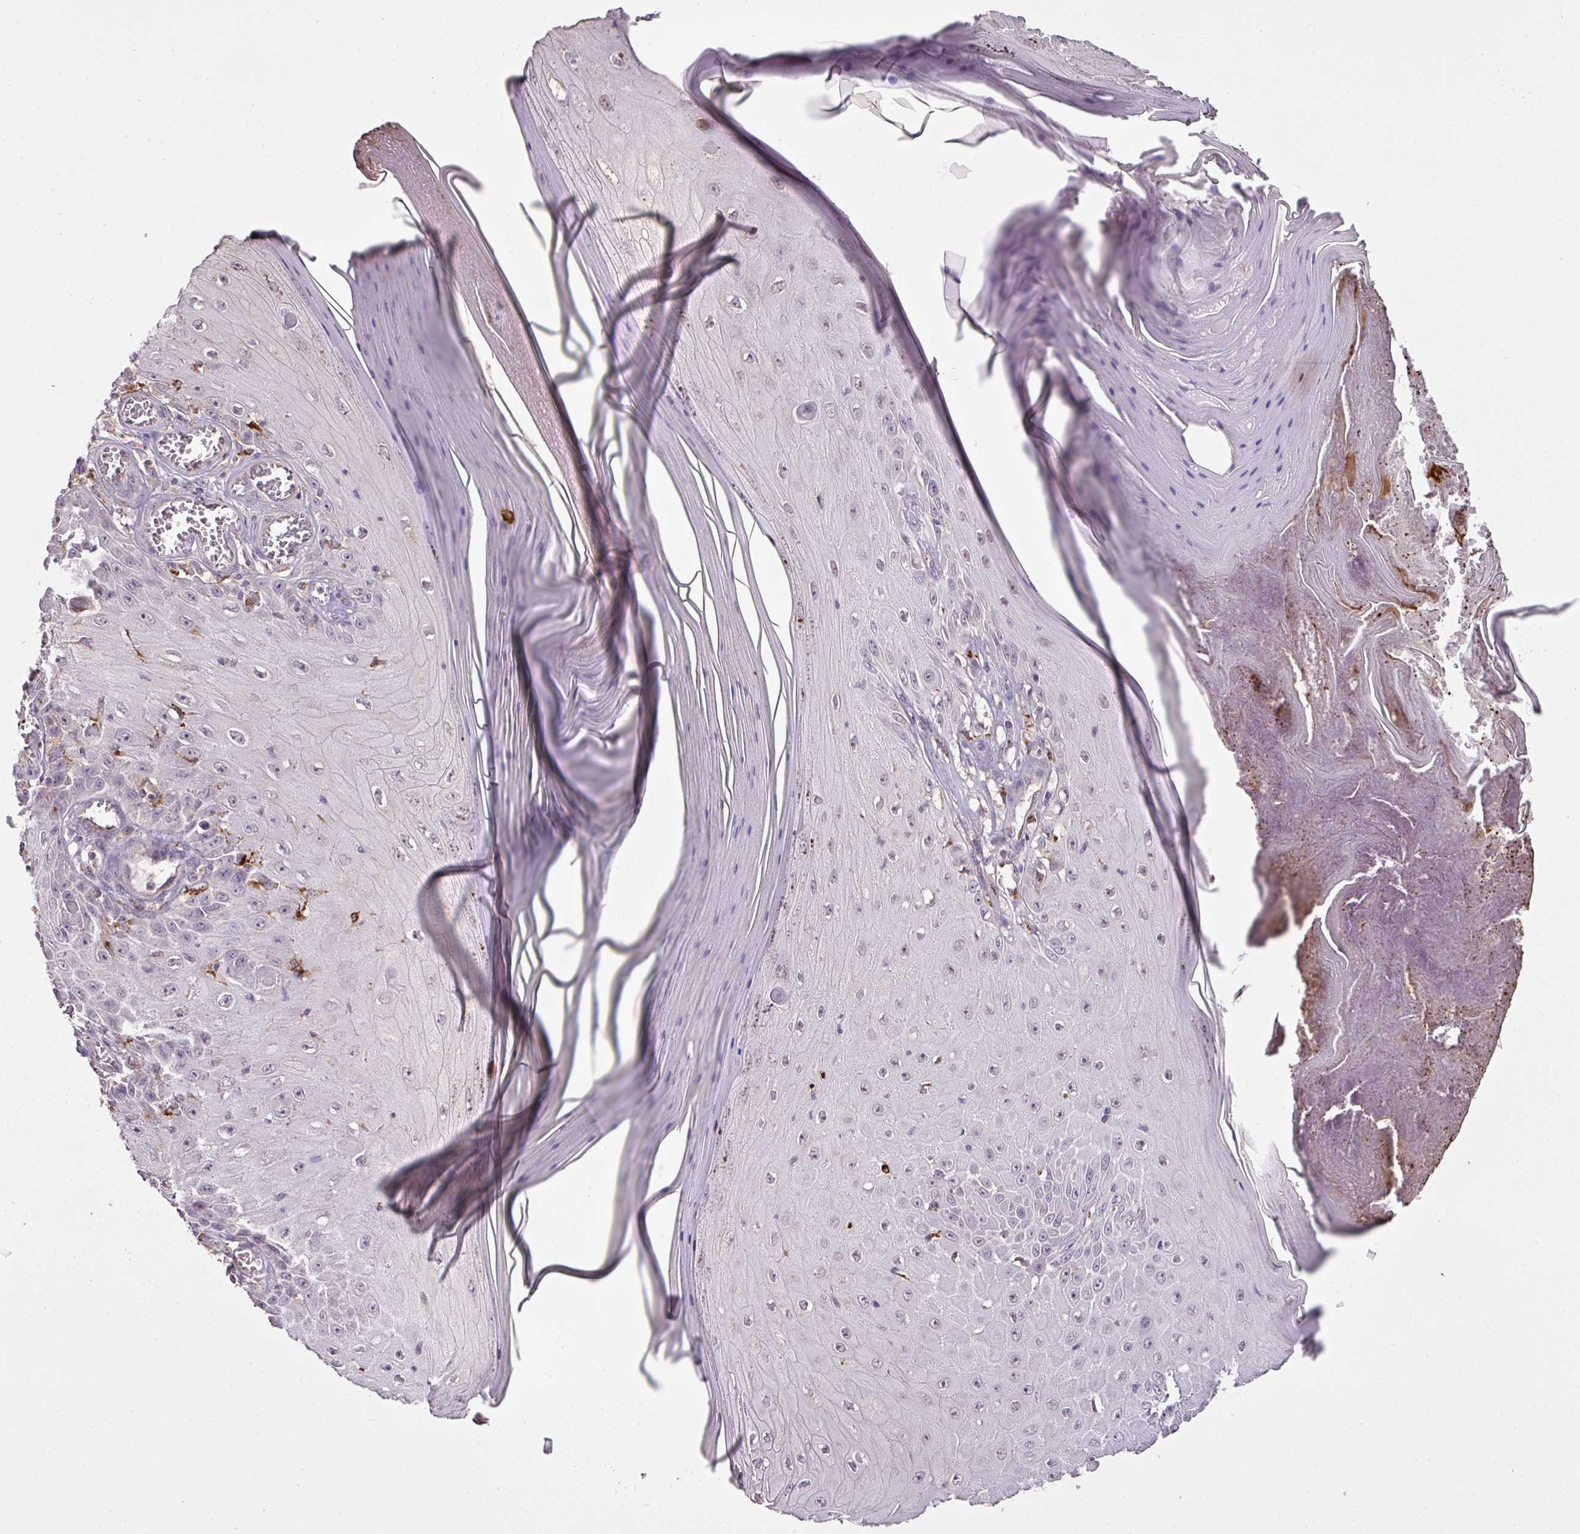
{"staining": {"intensity": "weak", "quantity": "<25%", "location": "nuclear"}, "tissue": "skin cancer", "cell_type": "Tumor cells", "image_type": "cancer", "snomed": [{"axis": "morphology", "description": "Squamous cell carcinoma, NOS"}, {"axis": "topography", "description": "Skin"}], "caption": "Immunohistochemistry image of human skin cancer stained for a protein (brown), which shows no expression in tumor cells.", "gene": "SMCO4", "patient": {"sex": "female", "age": 73}}